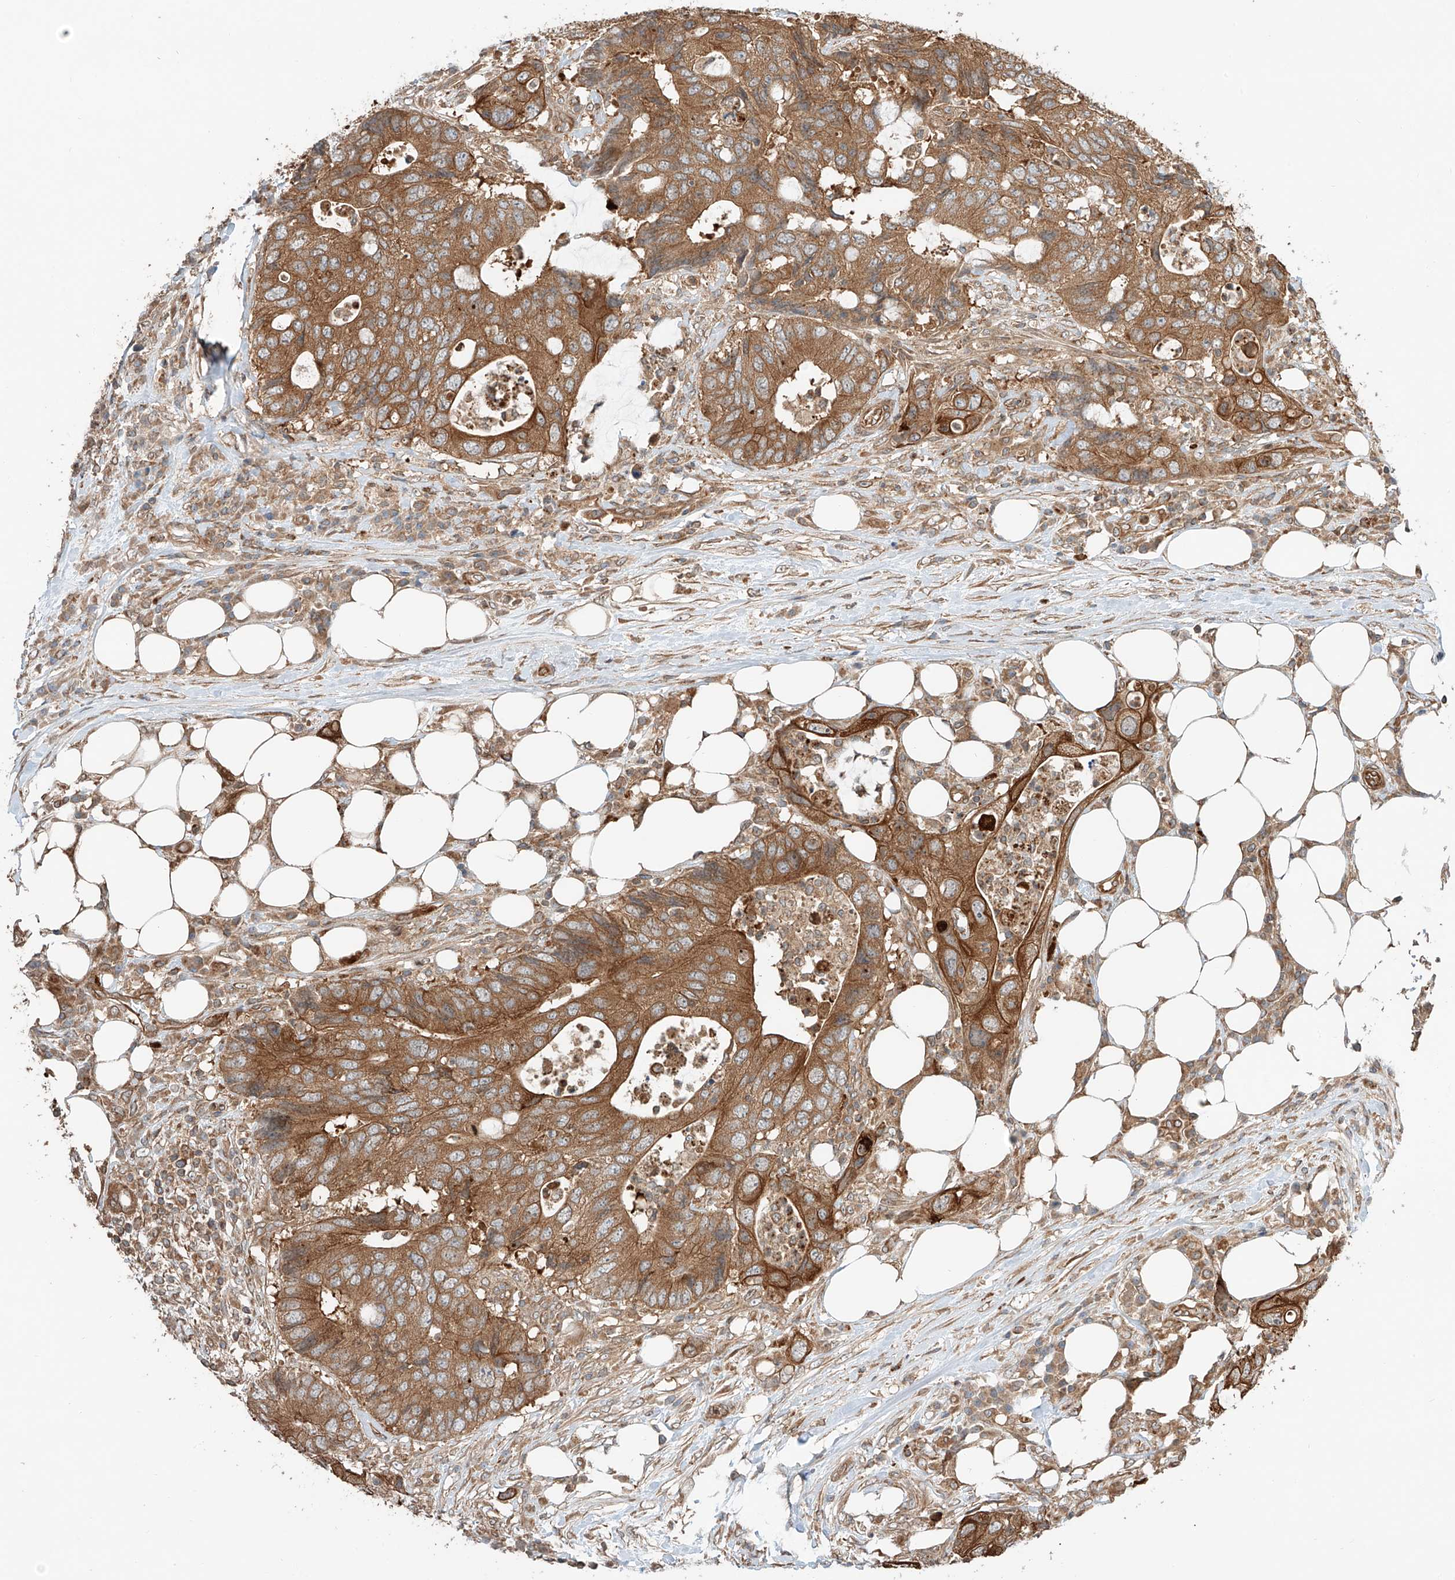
{"staining": {"intensity": "moderate", "quantity": ">75%", "location": "cytoplasmic/membranous"}, "tissue": "colorectal cancer", "cell_type": "Tumor cells", "image_type": "cancer", "snomed": [{"axis": "morphology", "description": "Adenocarcinoma, NOS"}, {"axis": "topography", "description": "Colon"}], "caption": "This is an image of immunohistochemistry staining of colorectal cancer (adenocarcinoma), which shows moderate expression in the cytoplasmic/membranous of tumor cells.", "gene": "CEP162", "patient": {"sex": "male", "age": 71}}